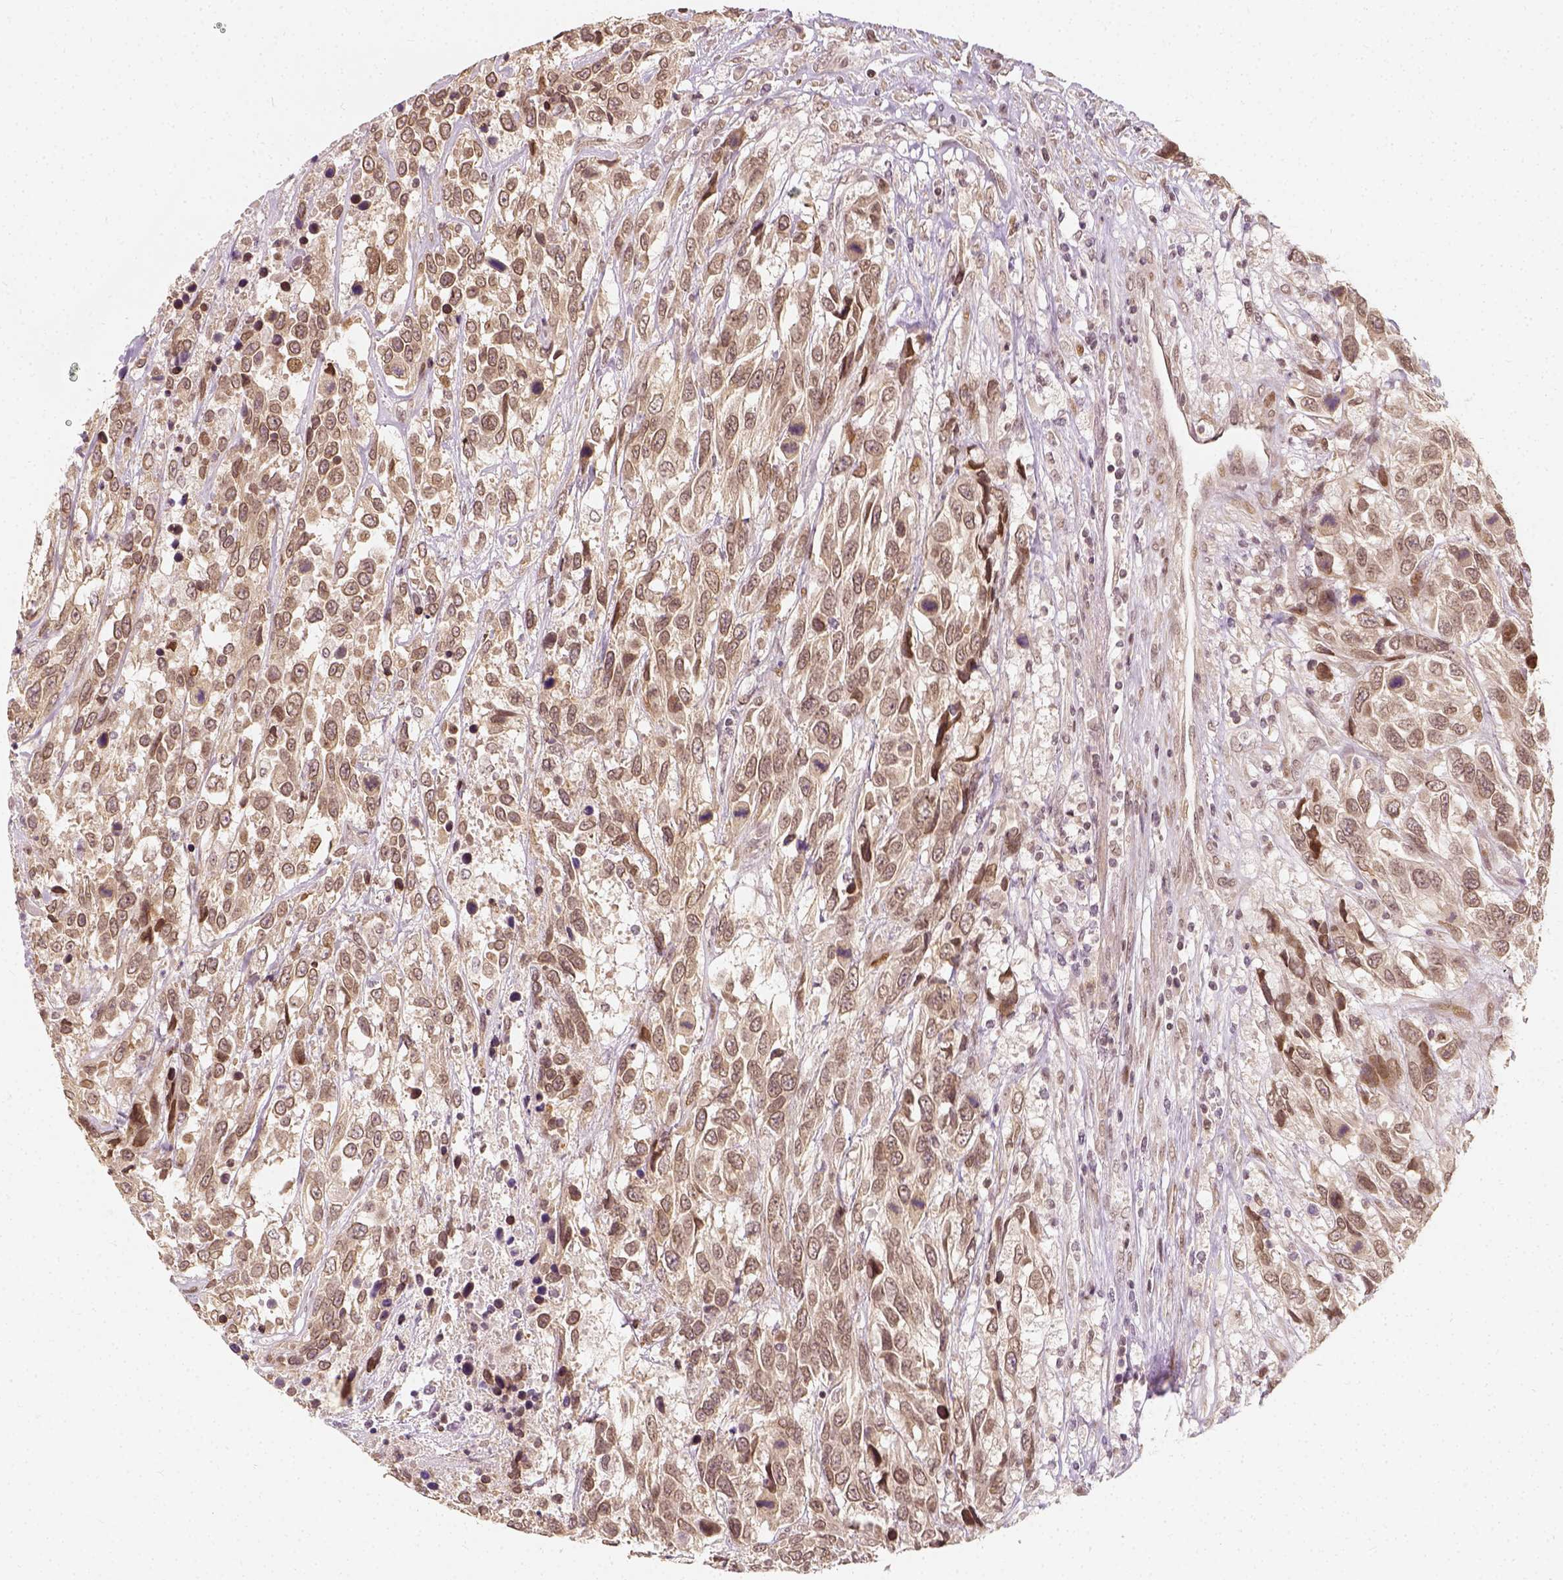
{"staining": {"intensity": "weak", "quantity": ">75%", "location": "cytoplasmic/membranous,nuclear"}, "tissue": "urothelial cancer", "cell_type": "Tumor cells", "image_type": "cancer", "snomed": [{"axis": "morphology", "description": "Urothelial carcinoma, High grade"}, {"axis": "topography", "description": "Urinary bladder"}], "caption": "The immunohistochemical stain labels weak cytoplasmic/membranous and nuclear positivity in tumor cells of high-grade urothelial carcinoma tissue.", "gene": "ZMAT3", "patient": {"sex": "female", "age": 70}}